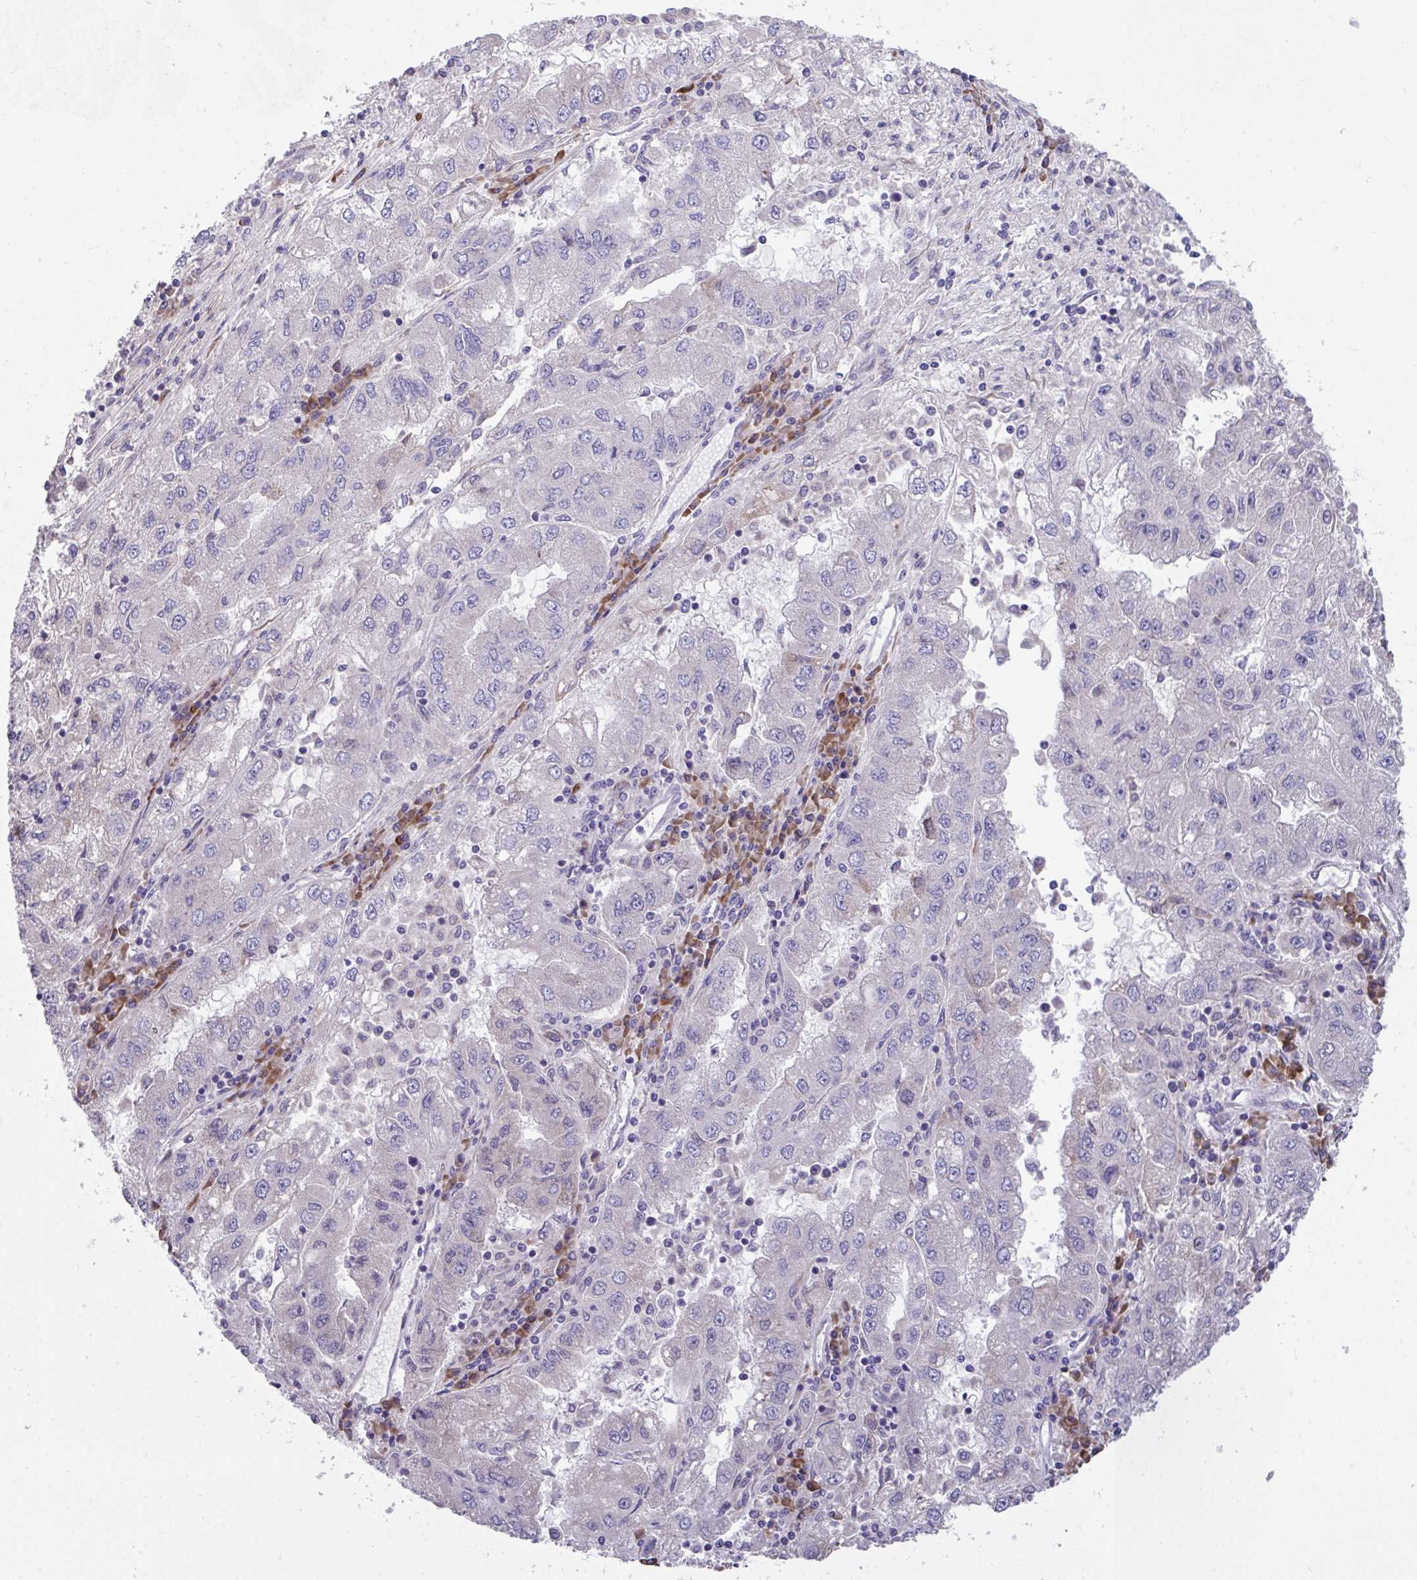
{"staining": {"intensity": "negative", "quantity": "none", "location": "none"}, "tissue": "lung cancer", "cell_type": "Tumor cells", "image_type": "cancer", "snomed": [{"axis": "morphology", "description": "Adenocarcinoma, NOS"}, {"axis": "morphology", "description": "Adenocarcinoma primary or metastatic"}, {"axis": "topography", "description": "Lung"}], "caption": "Human lung adenocarcinoma primary or metastatic stained for a protein using immunohistochemistry demonstrates no staining in tumor cells.", "gene": "SUSD4", "patient": {"sex": "male", "age": 74}}